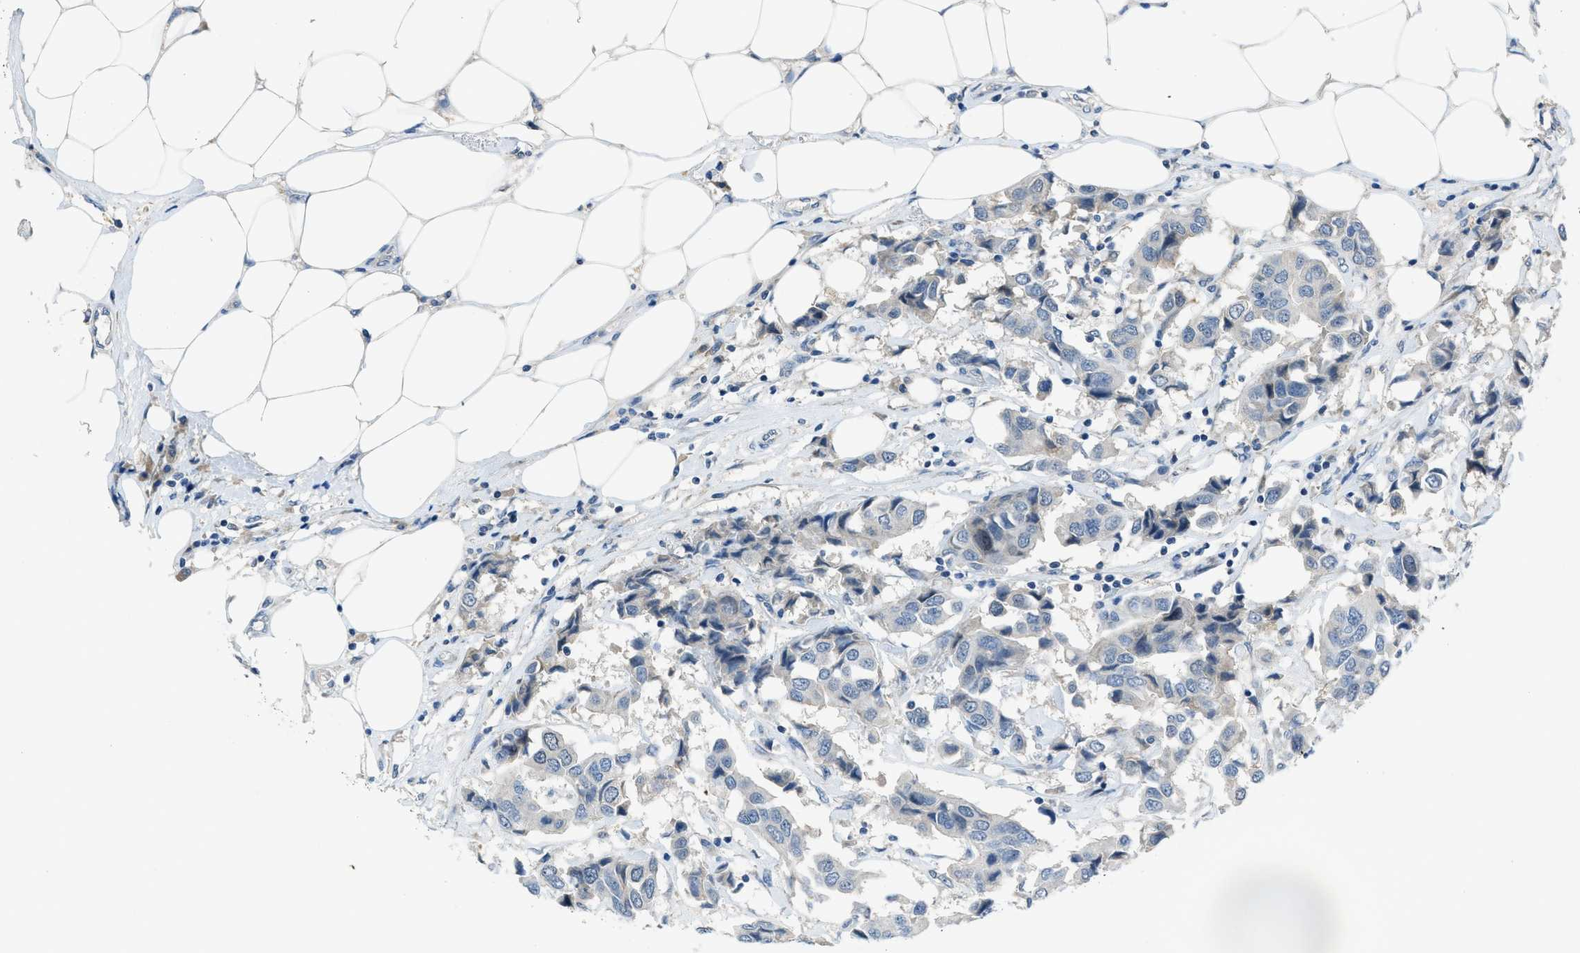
{"staining": {"intensity": "negative", "quantity": "none", "location": "none"}, "tissue": "breast cancer", "cell_type": "Tumor cells", "image_type": "cancer", "snomed": [{"axis": "morphology", "description": "Duct carcinoma"}, {"axis": "topography", "description": "Breast"}], "caption": "Tumor cells show no significant positivity in breast cancer. (IHC, brightfield microscopy, high magnification).", "gene": "MIS18A", "patient": {"sex": "female", "age": 80}}